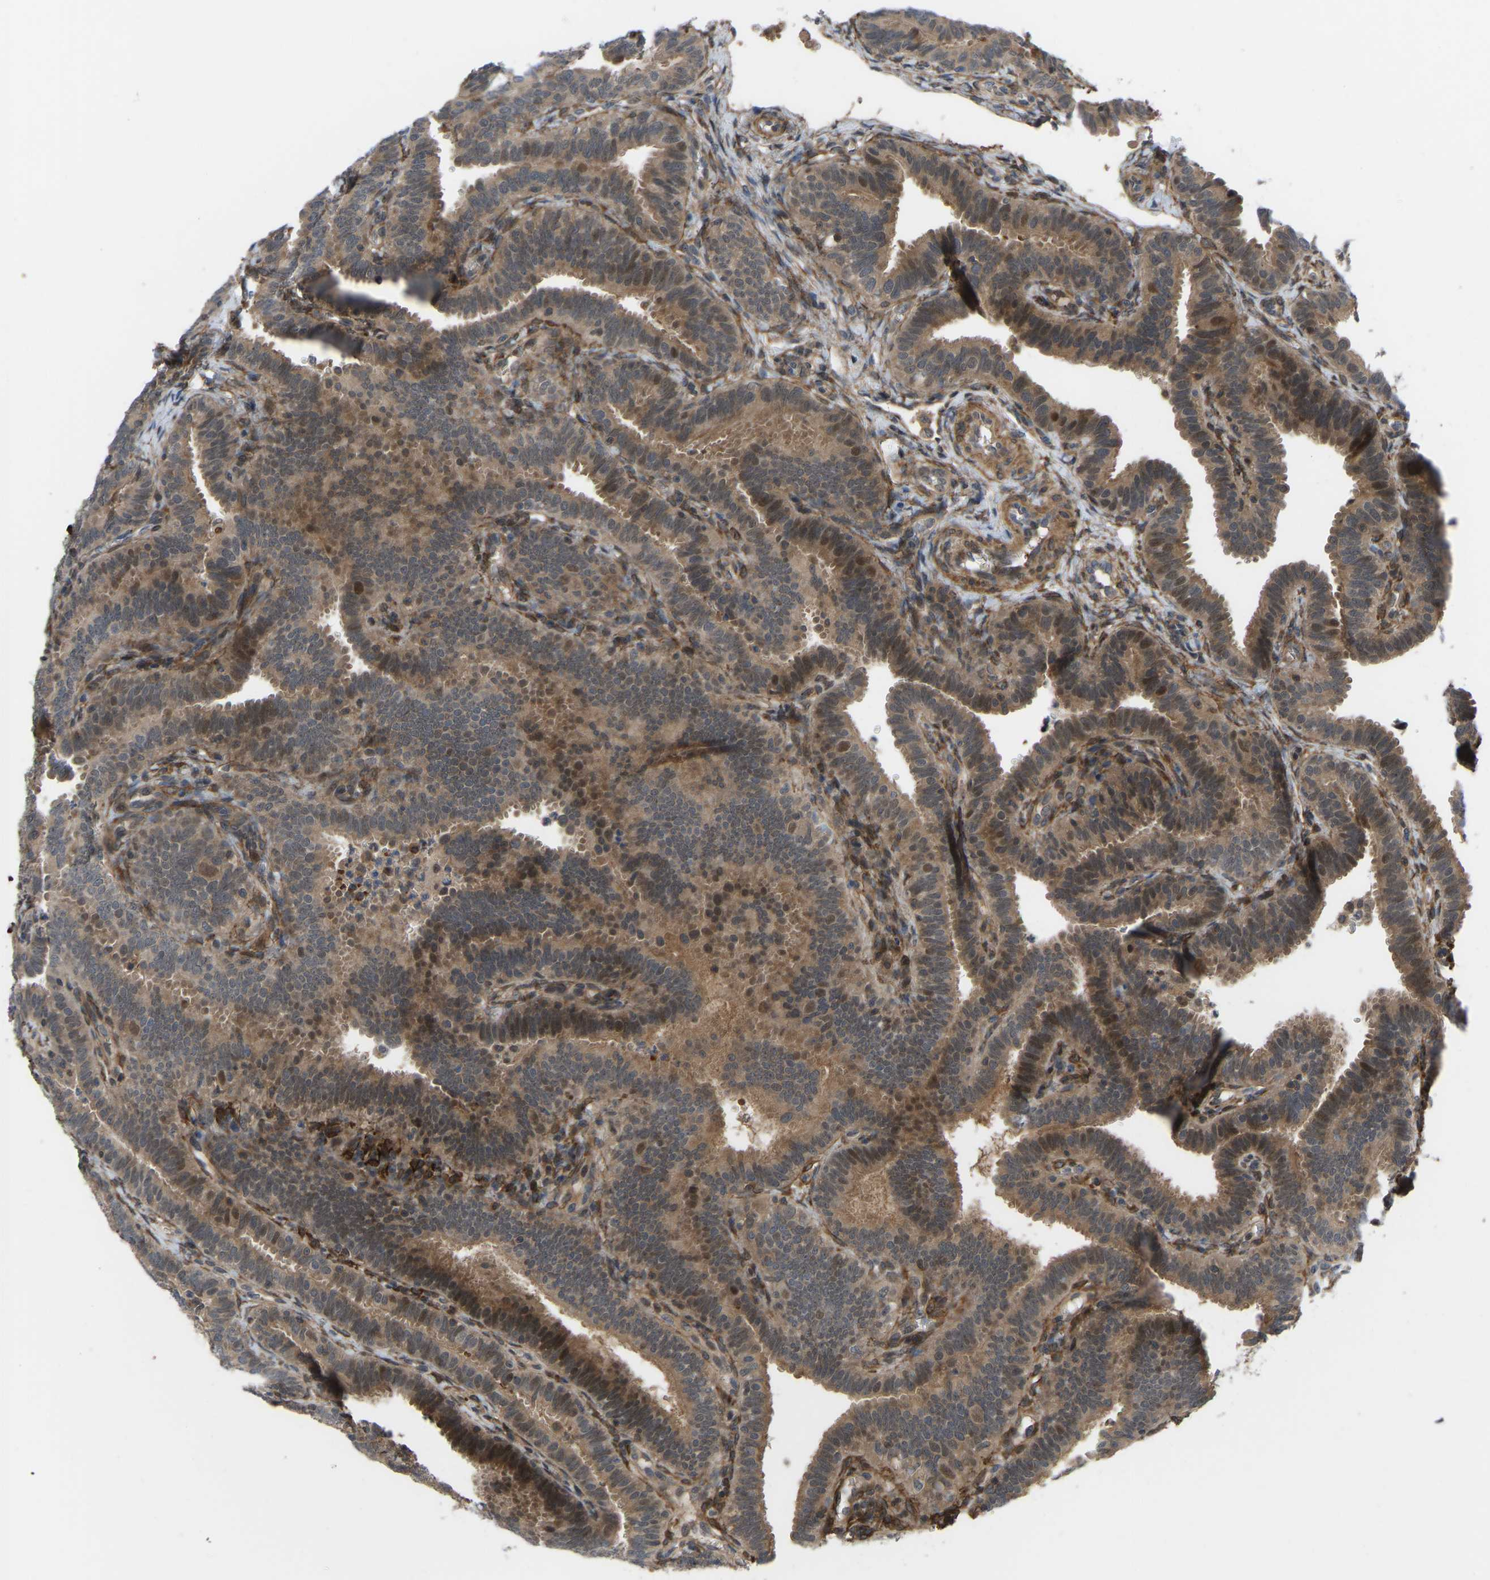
{"staining": {"intensity": "moderate", "quantity": ">75%", "location": "cytoplasmic/membranous,nuclear"}, "tissue": "fallopian tube", "cell_type": "Glandular cells", "image_type": "normal", "snomed": [{"axis": "morphology", "description": "Normal tissue, NOS"}, {"axis": "topography", "description": "Fallopian tube"}, {"axis": "topography", "description": "Placenta"}], "caption": "Fallopian tube stained with DAB IHC shows medium levels of moderate cytoplasmic/membranous,nuclear expression in about >75% of glandular cells. (IHC, brightfield microscopy, high magnification).", "gene": "CYP7B1", "patient": {"sex": "female", "age": 34}}